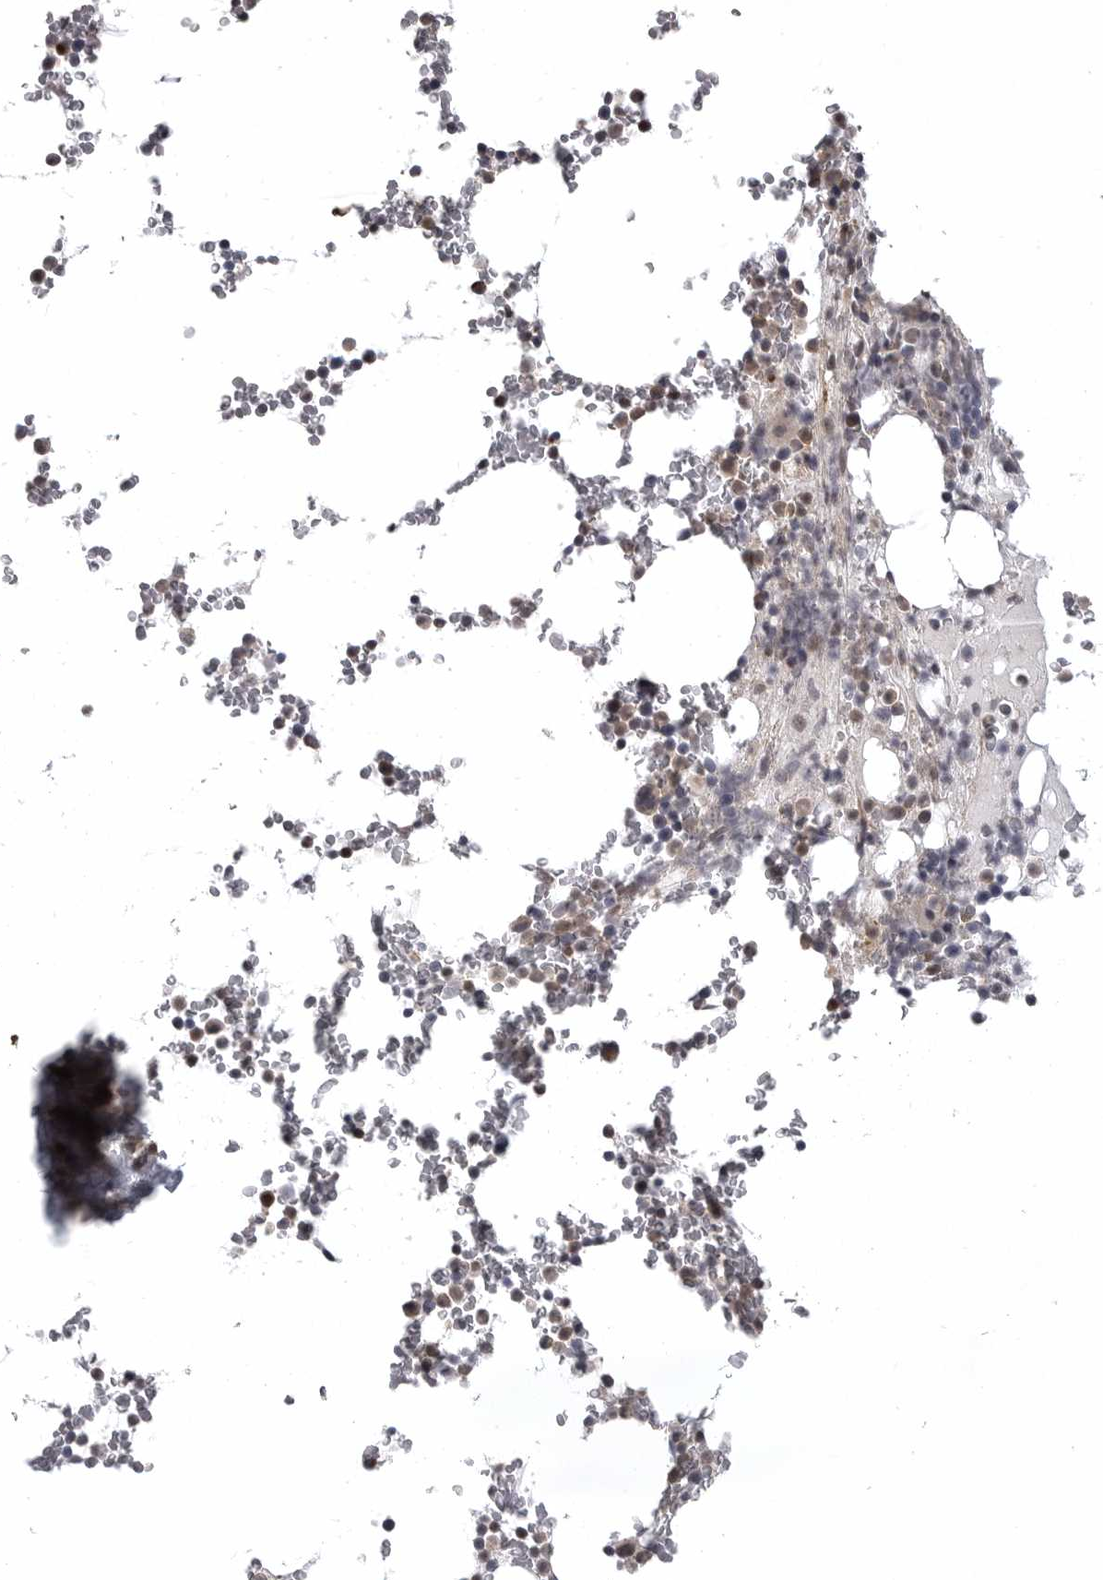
{"staining": {"intensity": "weak", "quantity": "25%-75%", "location": "nuclear"}, "tissue": "bone marrow", "cell_type": "Hematopoietic cells", "image_type": "normal", "snomed": [{"axis": "morphology", "description": "Normal tissue, NOS"}, {"axis": "topography", "description": "Bone marrow"}], "caption": "Hematopoietic cells demonstrate weak nuclear positivity in about 25%-75% of cells in benign bone marrow.", "gene": "SNX16", "patient": {"sex": "male", "age": 58}}